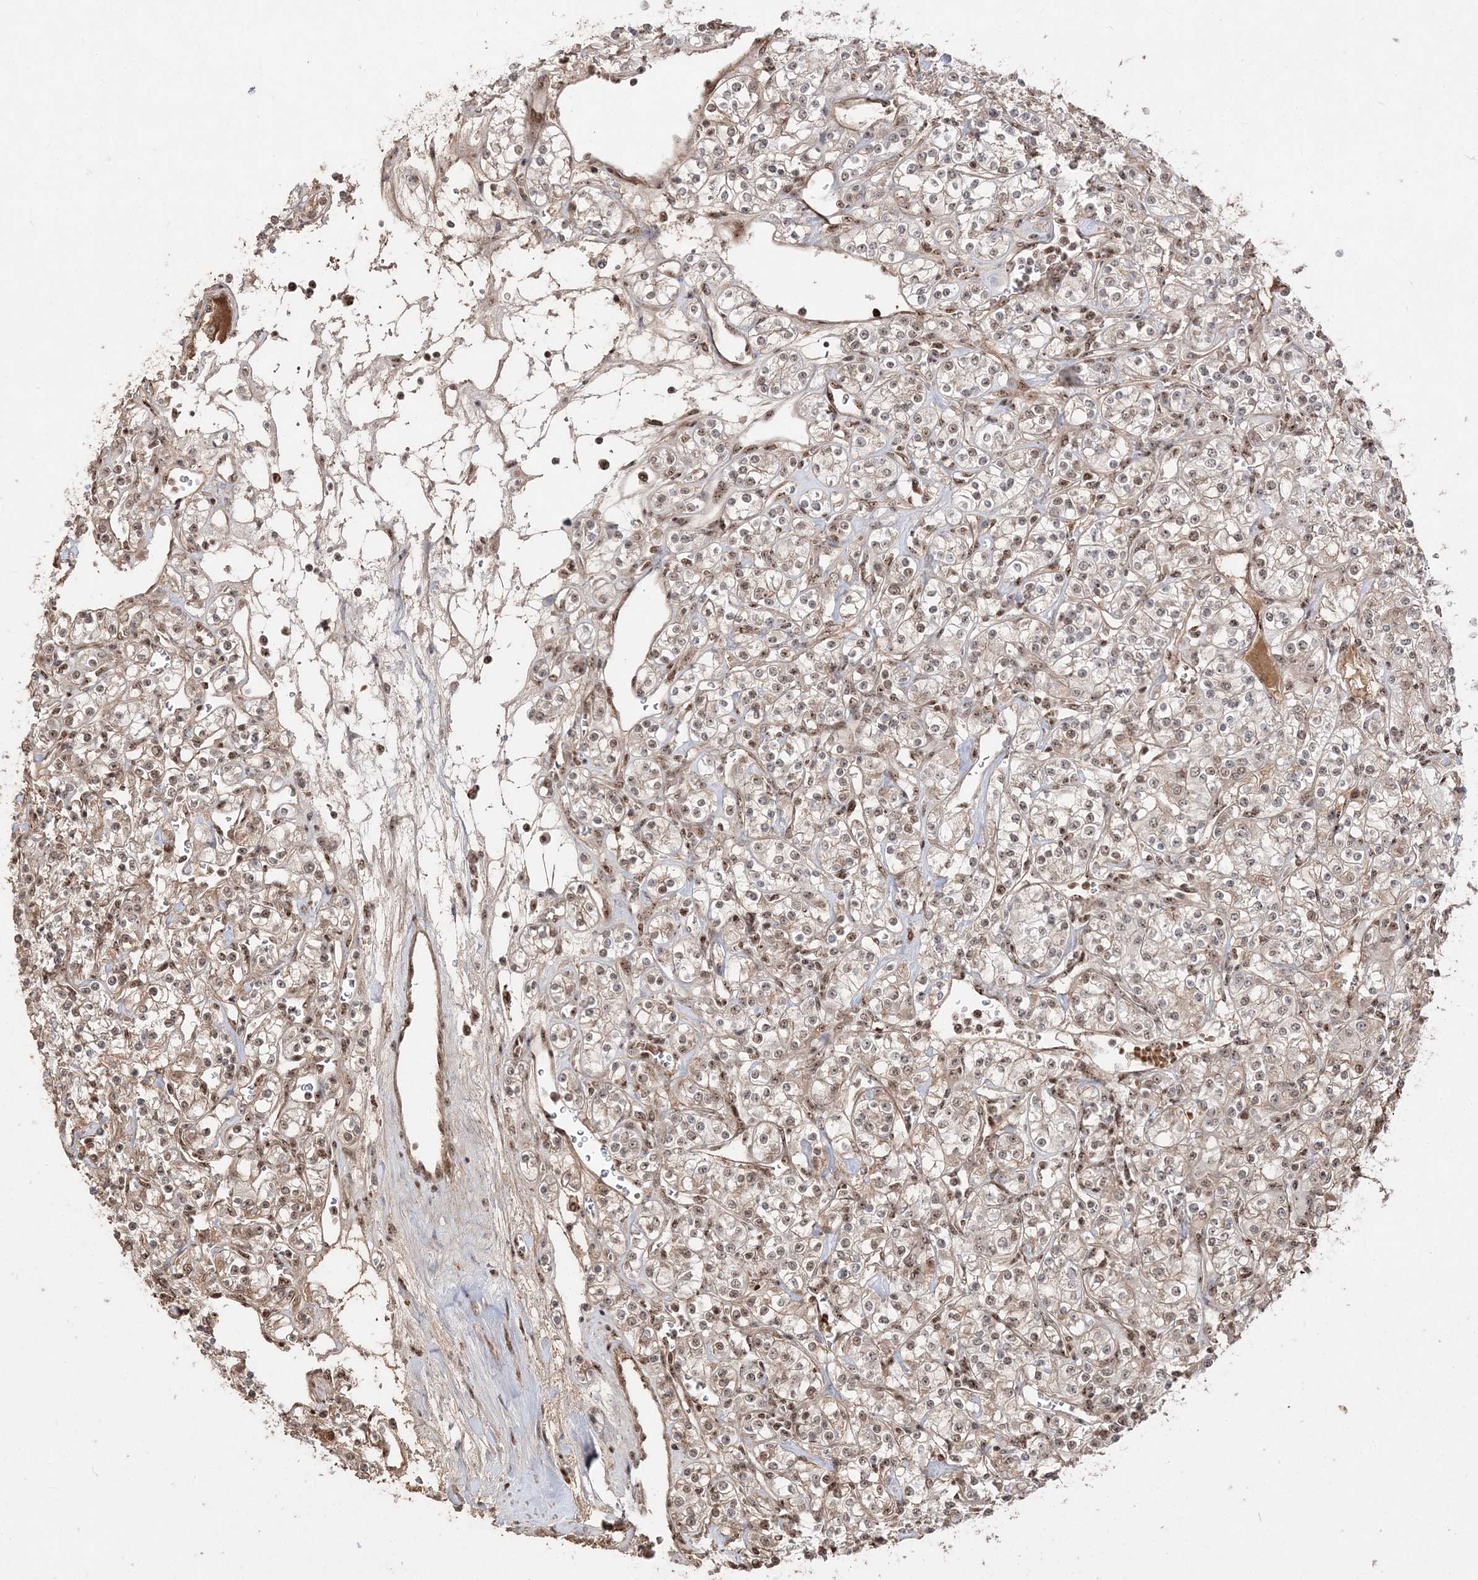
{"staining": {"intensity": "moderate", "quantity": ">75%", "location": "nuclear"}, "tissue": "renal cancer", "cell_type": "Tumor cells", "image_type": "cancer", "snomed": [{"axis": "morphology", "description": "Adenocarcinoma, NOS"}, {"axis": "topography", "description": "Kidney"}], "caption": "About >75% of tumor cells in human renal adenocarcinoma show moderate nuclear protein positivity as visualized by brown immunohistochemical staining.", "gene": "RBM17", "patient": {"sex": "male", "age": 77}}